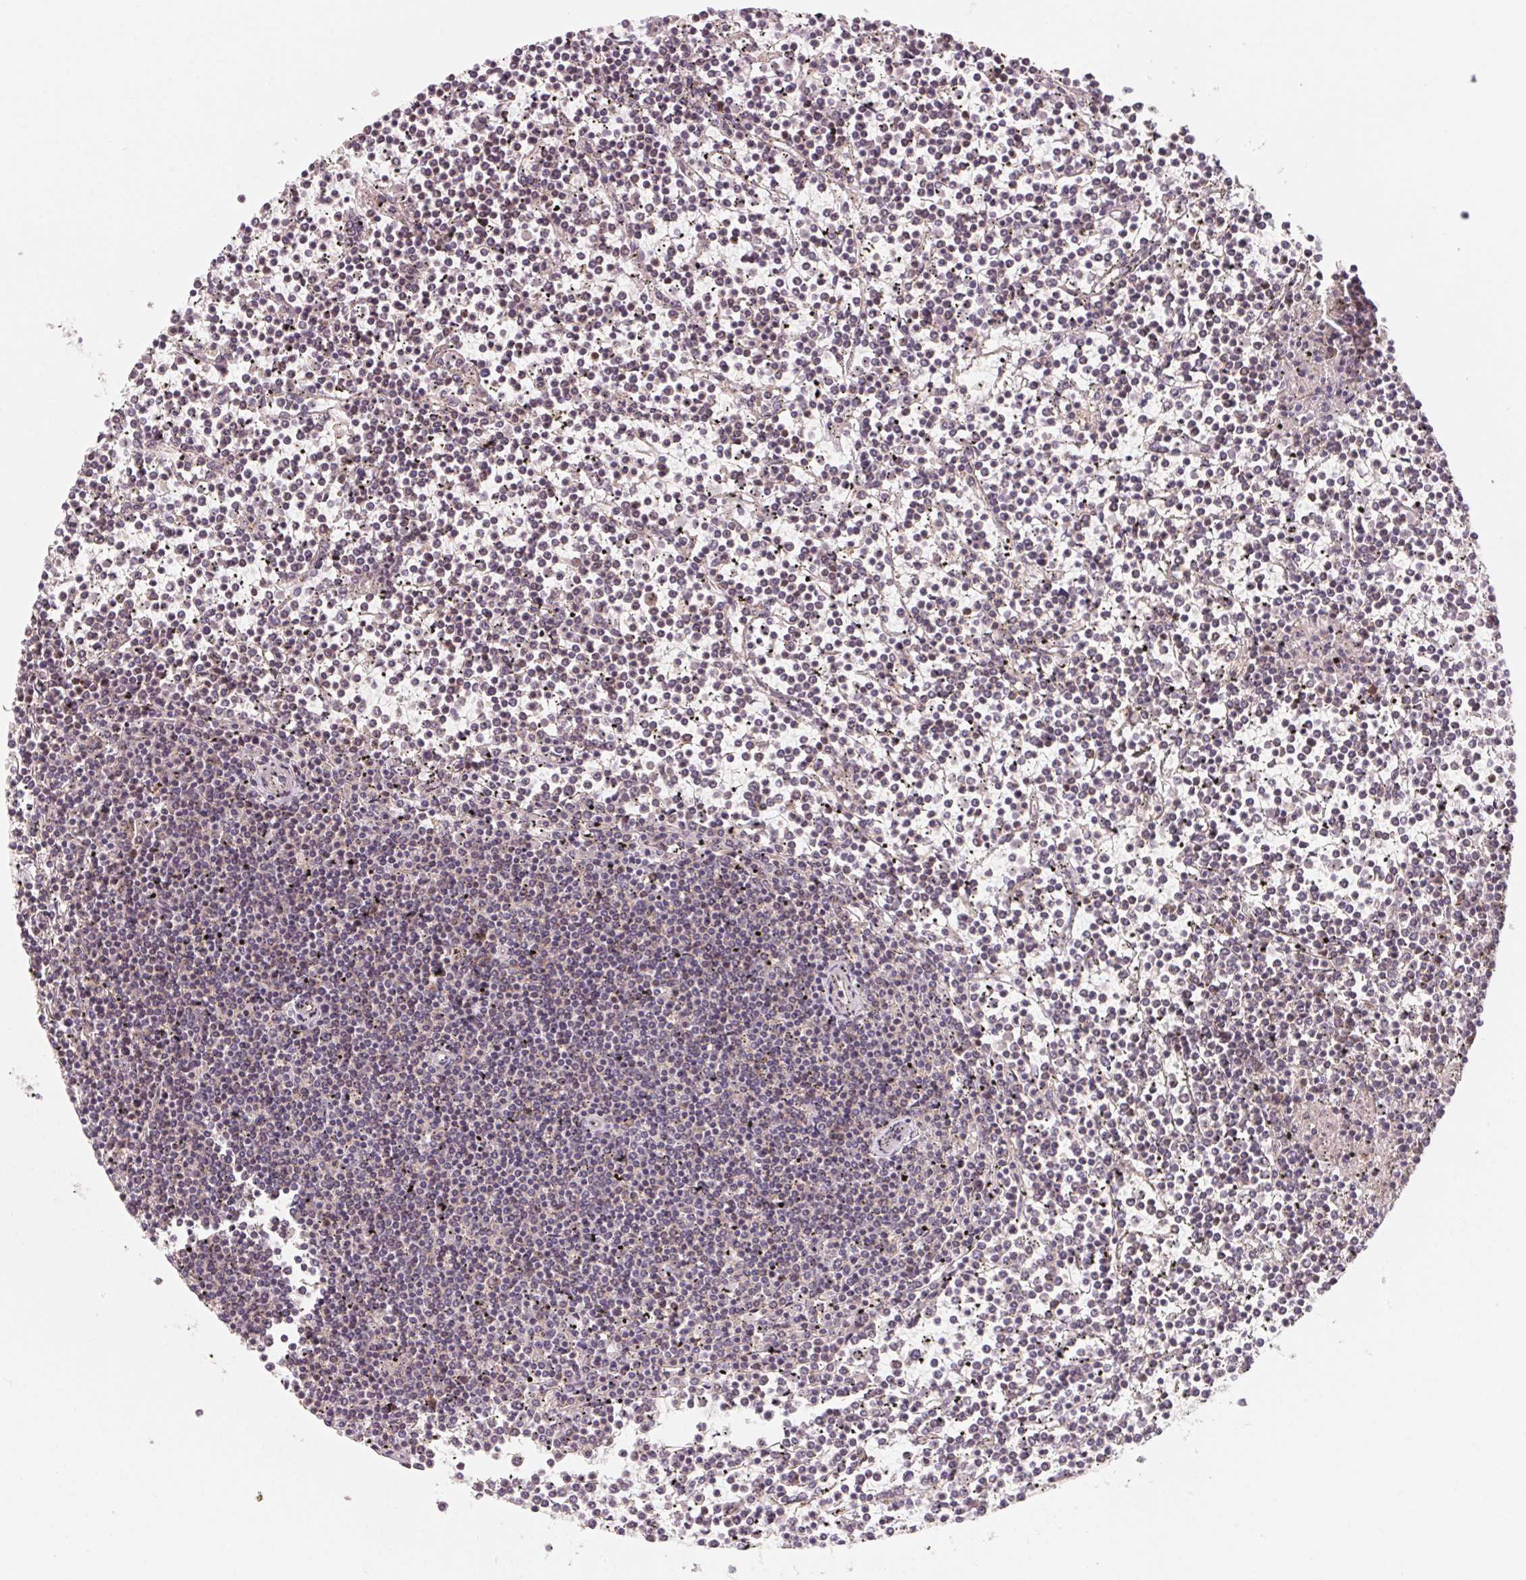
{"staining": {"intensity": "negative", "quantity": "none", "location": "none"}, "tissue": "lymphoma", "cell_type": "Tumor cells", "image_type": "cancer", "snomed": [{"axis": "morphology", "description": "Malignant lymphoma, non-Hodgkin's type, Low grade"}, {"axis": "topography", "description": "Spleen"}], "caption": "Lymphoma stained for a protein using immunohistochemistry demonstrates no positivity tumor cells.", "gene": "CCDC112", "patient": {"sex": "female", "age": 19}}